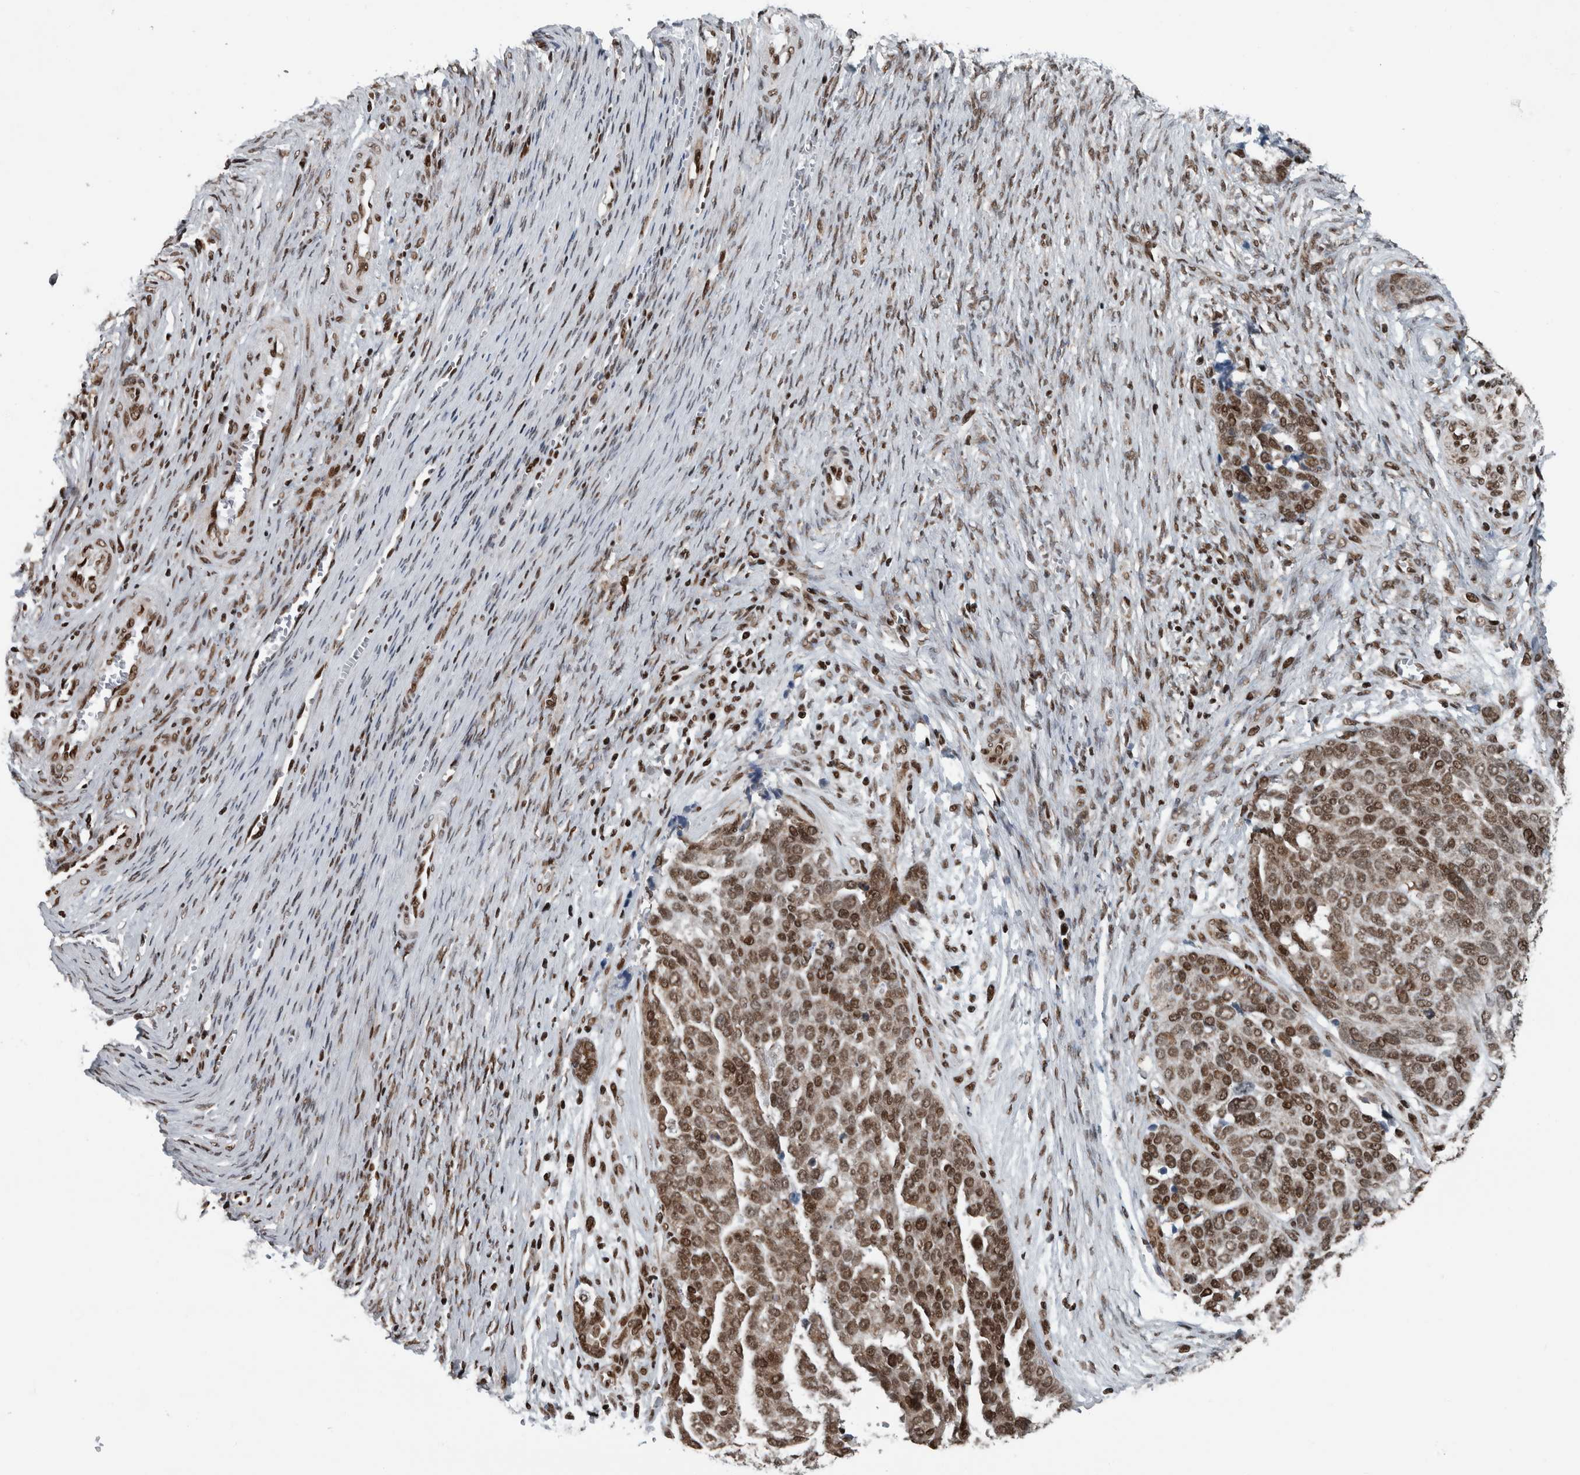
{"staining": {"intensity": "moderate", "quantity": ">75%", "location": "nuclear"}, "tissue": "ovarian cancer", "cell_type": "Tumor cells", "image_type": "cancer", "snomed": [{"axis": "morphology", "description": "Cystadenocarcinoma, serous, NOS"}, {"axis": "topography", "description": "Ovary"}], "caption": "This photomicrograph exhibits immunohistochemistry (IHC) staining of serous cystadenocarcinoma (ovarian), with medium moderate nuclear positivity in about >75% of tumor cells.", "gene": "DNMT3A", "patient": {"sex": "female", "age": 44}}